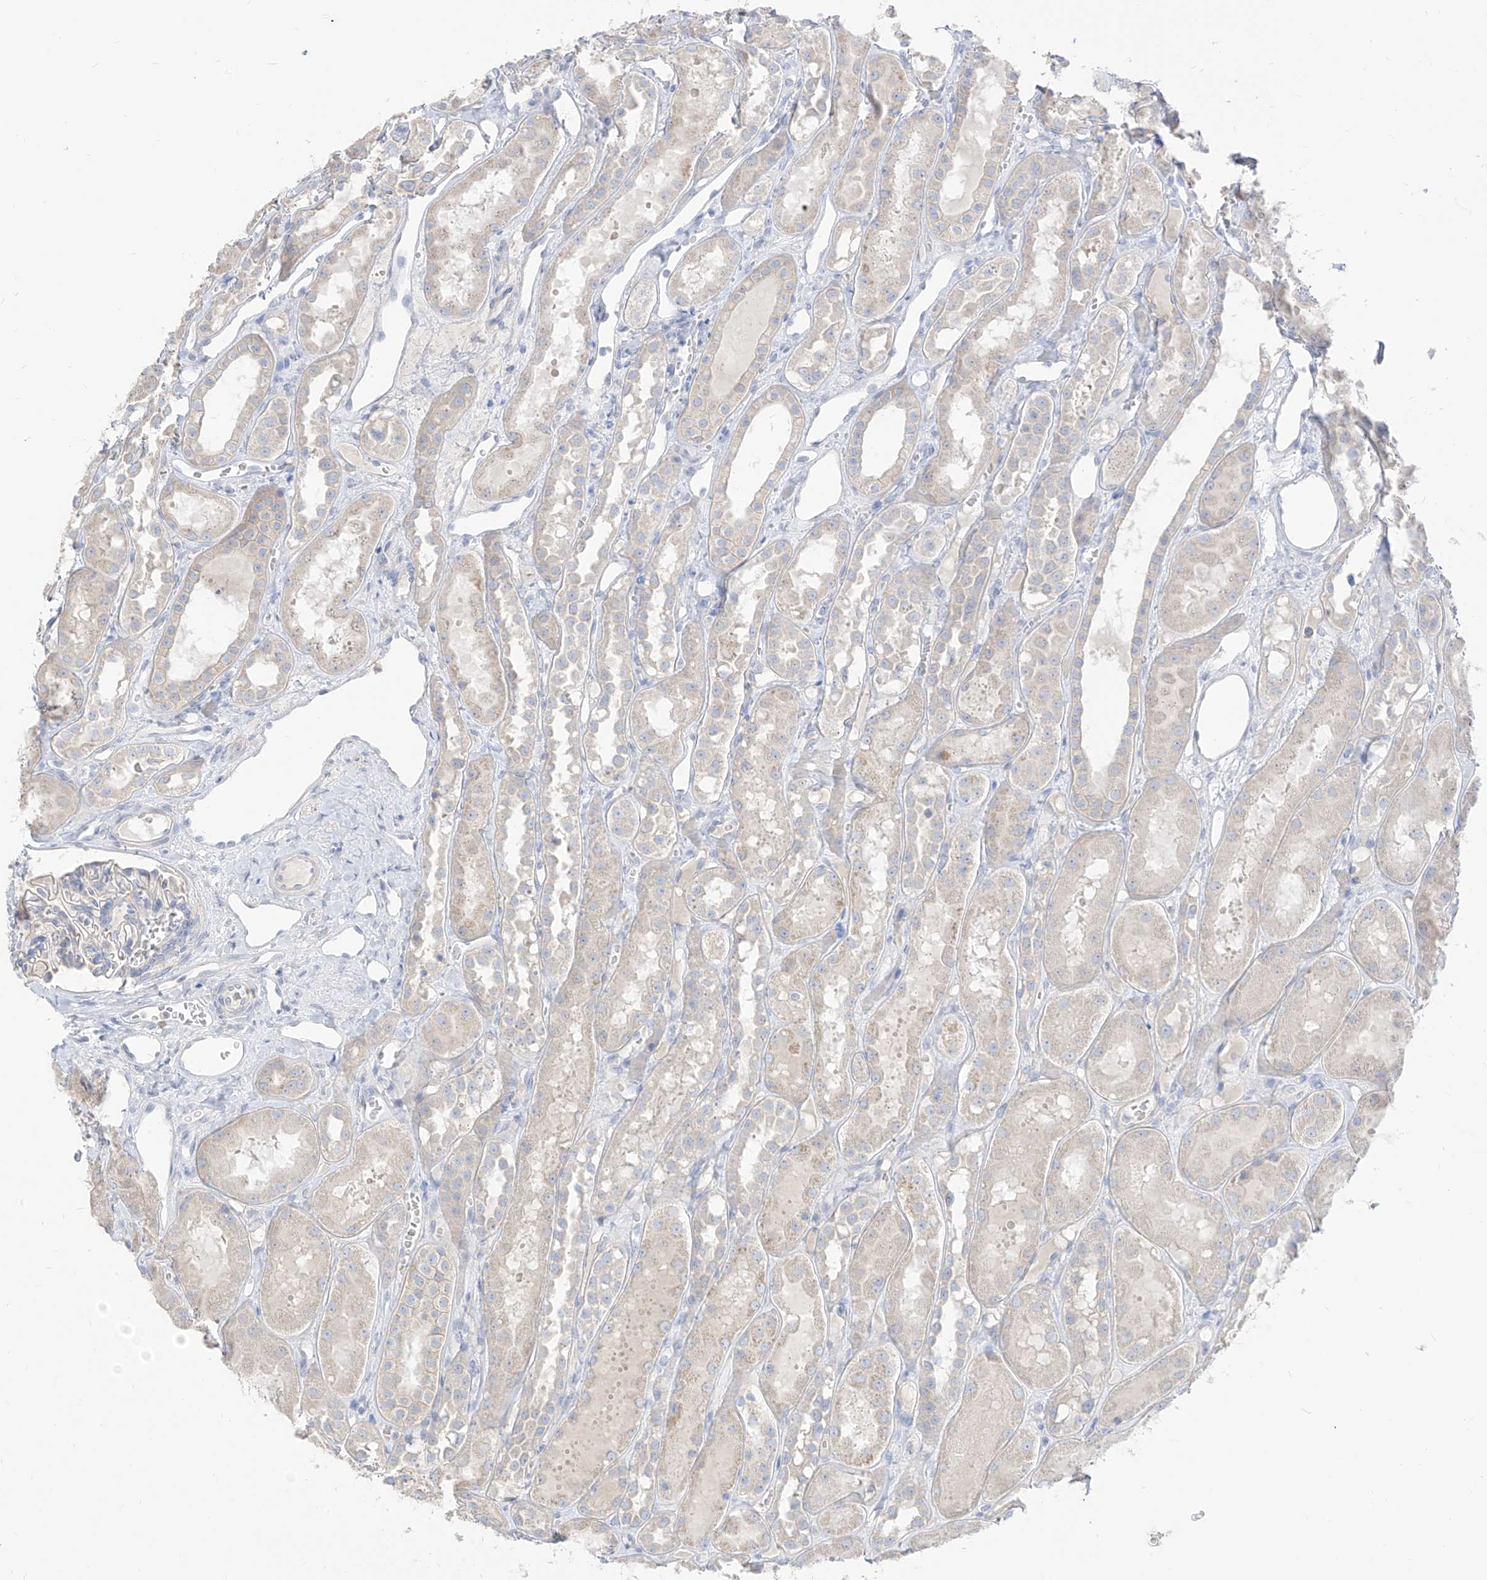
{"staining": {"intensity": "negative", "quantity": "none", "location": "none"}, "tissue": "kidney", "cell_type": "Cells in glomeruli", "image_type": "normal", "snomed": [{"axis": "morphology", "description": "Normal tissue, NOS"}, {"axis": "topography", "description": "Kidney"}], "caption": "This is an IHC image of unremarkable kidney. There is no staining in cells in glomeruli.", "gene": "ARHGEF40", "patient": {"sex": "male", "age": 16}}